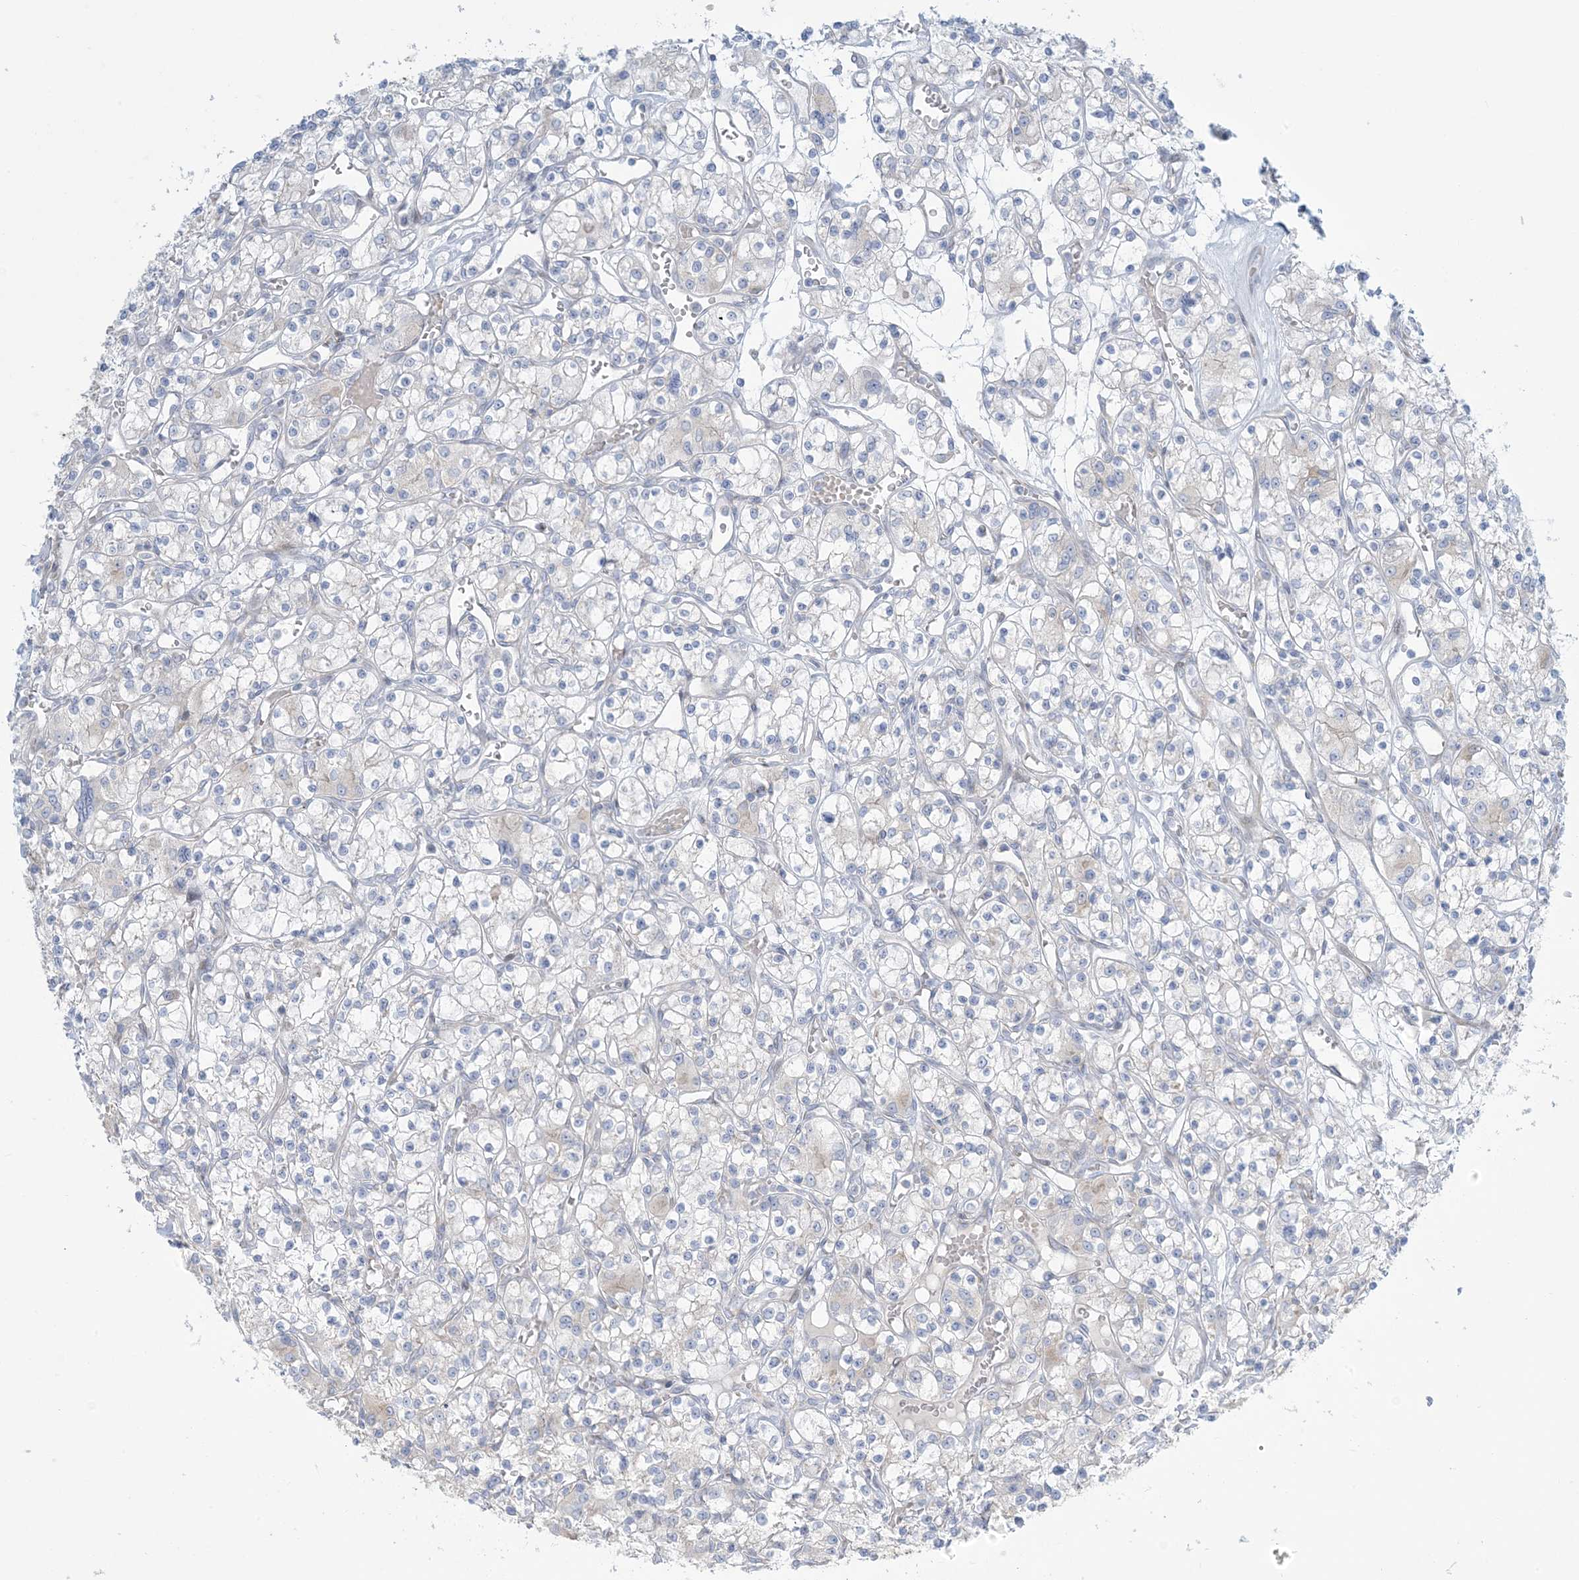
{"staining": {"intensity": "negative", "quantity": "none", "location": "none"}, "tissue": "renal cancer", "cell_type": "Tumor cells", "image_type": "cancer", "snomed": [{"axis": "morphology", "description": "Adenocarcinoma, NOS"}, {"axis": "topography", "description": "Kidney"}], "caption": "The immunohistochemistry photomicrograph has no significant staining in tumor cells of adenocarcinoma (renal) tissue.", "gene": "AFTPH", "patient": {"sex": "female", "age": 59}}